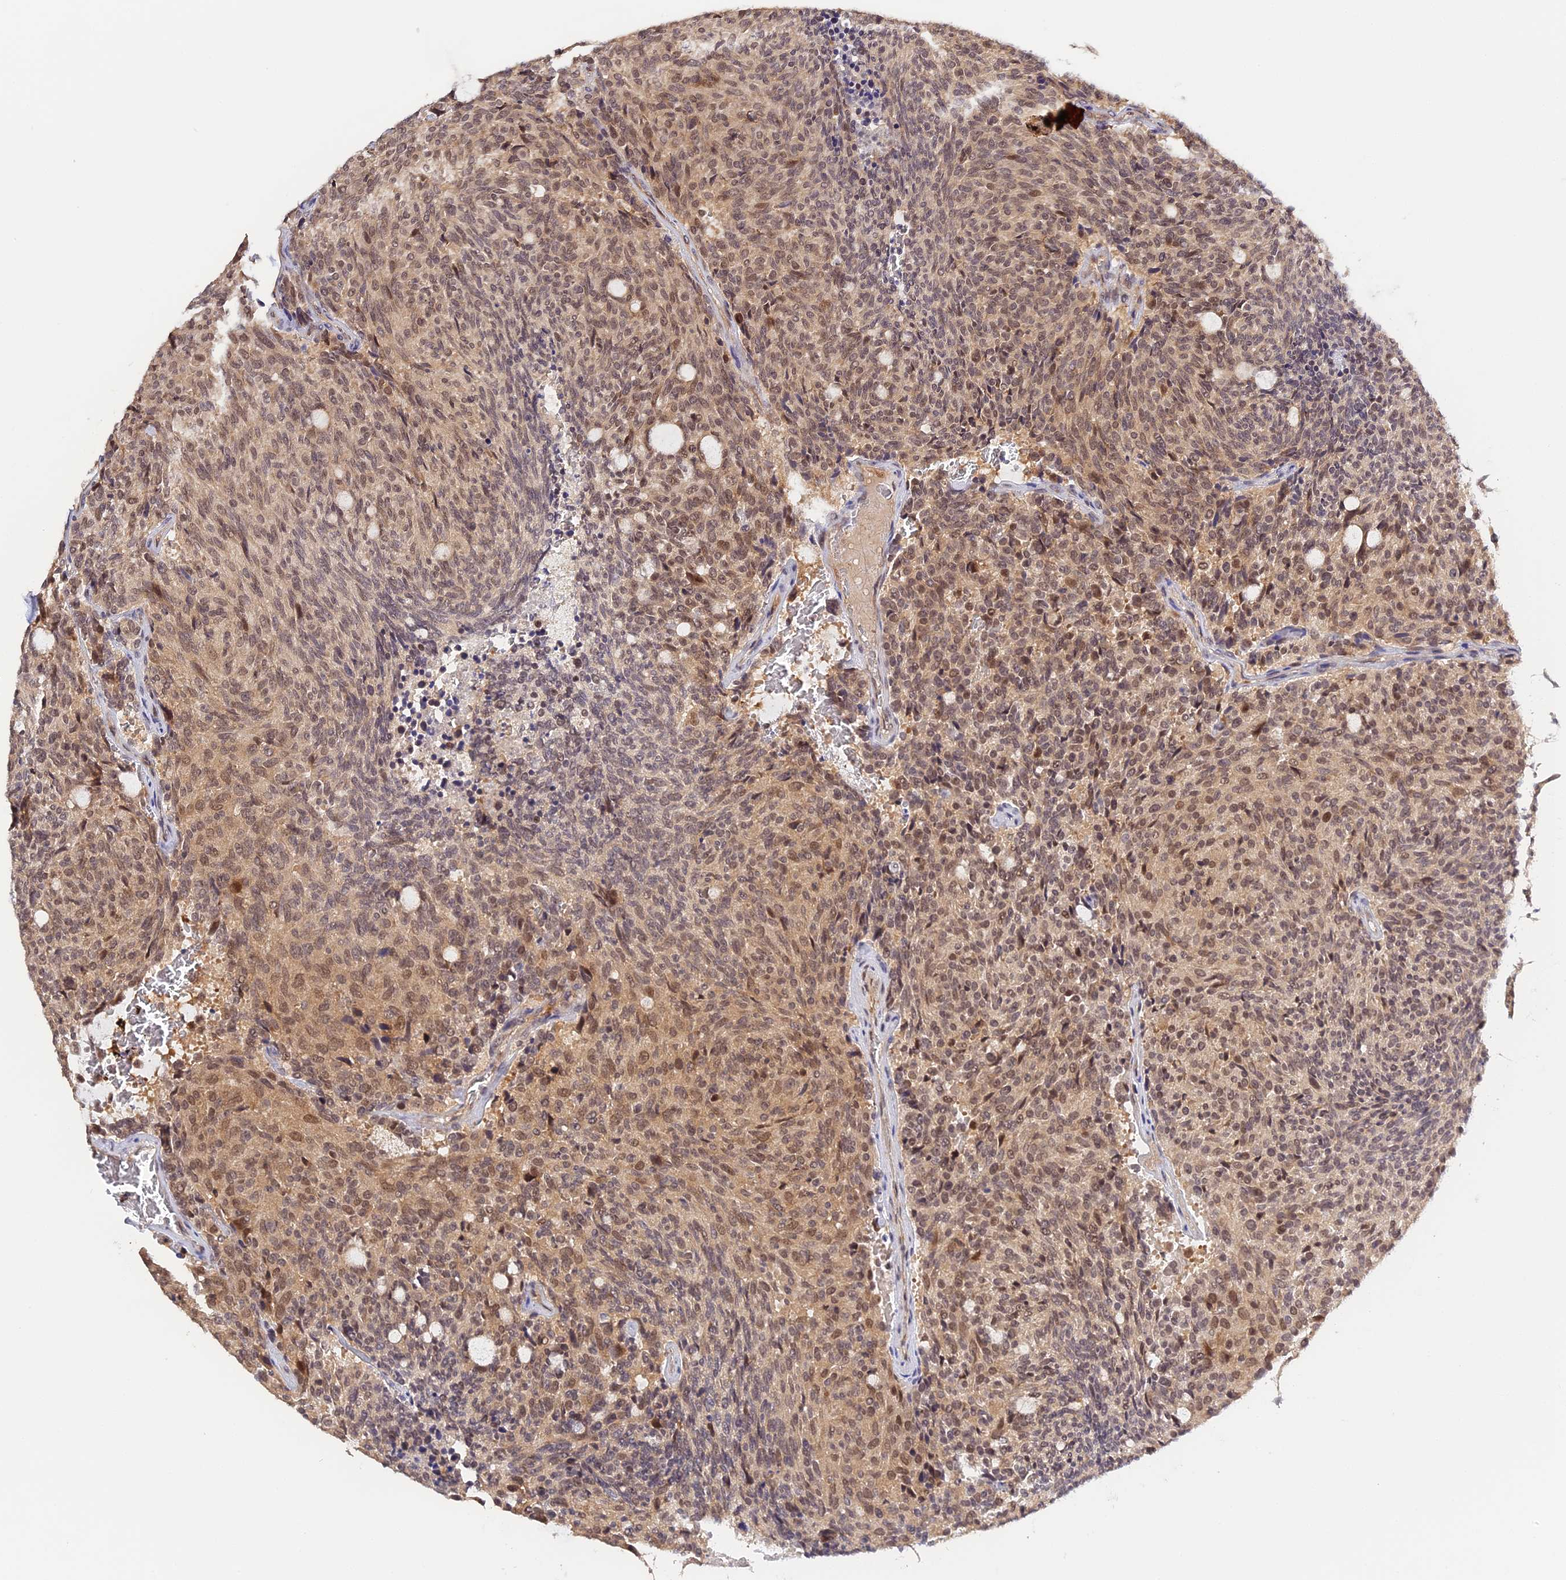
{"staining": {"intensity": "weak", "quantity": "25%-75%", "location": "cytoplasmic/membranous,nuclear"}, "tissue": "carcinoid", "cell_type": "Tumor cells", "image_type": "cancer", "snomed": [{"axis": "morphology", "description": "Carcinoid, malignant, NOS"}, {"axis": "topography", "description": "Pancreas"}], "caption": "The micrograph displays a brown stain indicating the presence of a protein in the cytoplasmic/membranous and nuclear of tumor cells in carcinoid.", "gene": "IMPACT", "patient": {"sex": "female", "age": 54}}